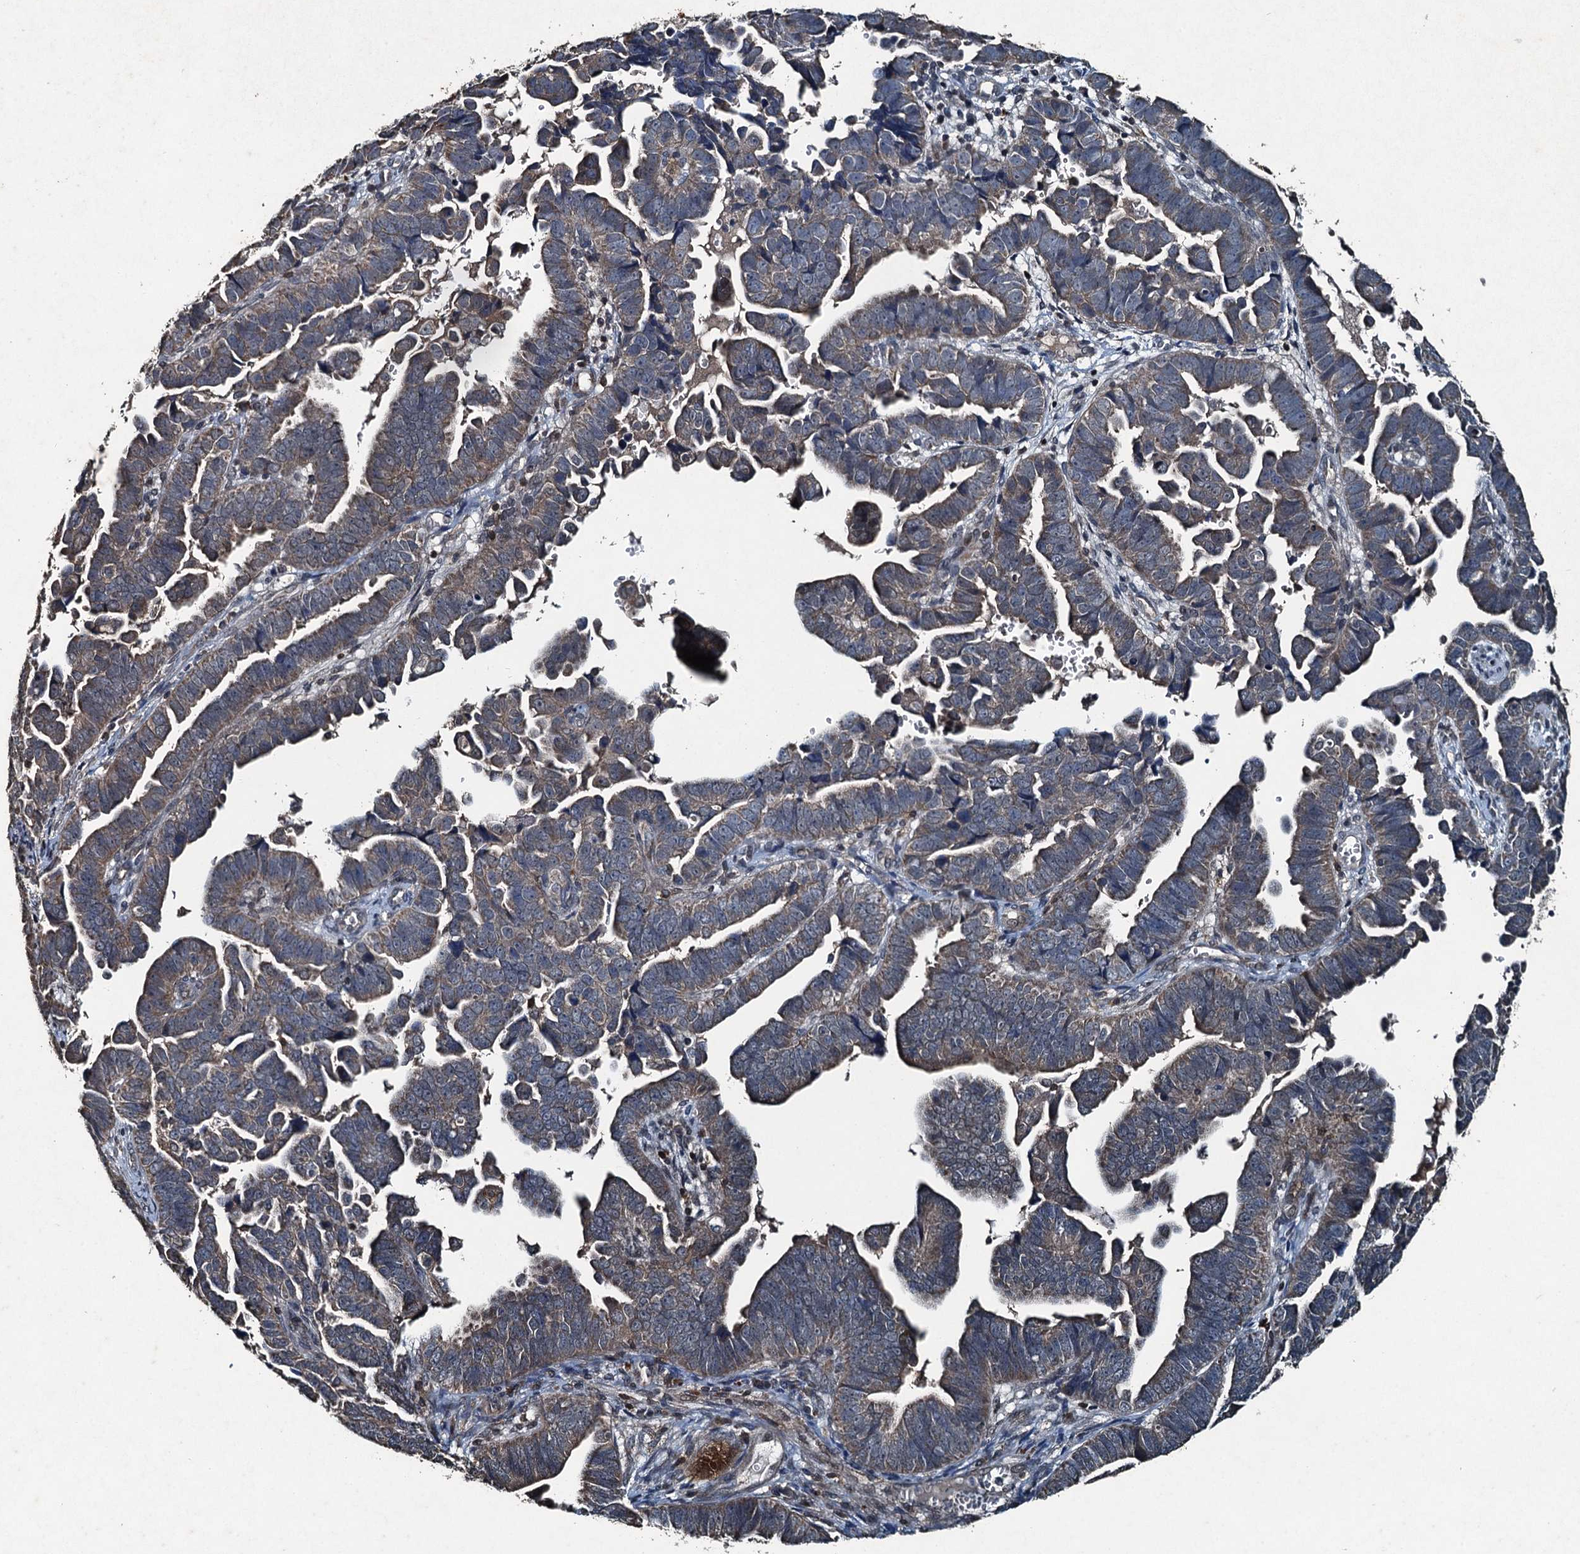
{"staining": {"intensity": "weak", "quantity": "25%-75%", "location": "cytoplasmic/membranous"}, "tissue": "endometrial cancer", "cell_type": "Tumor cells", "image_type": "cancer", "snomed": [{"axis": "morphology", "description": "Adenocarcinoma, NOS"}, {"axis": "topography", "description": "Endometrium"}], "caption": "A brown stain shows weak cytoplasmic/membranous expression of a protein in adenocarcinoma (endometrial) tumor cells. Immunohistochemistry stains the protein of interest in brown and the nuclei are stained blue.", "gene": "TCTN1", "patient": {"sex": "female", "age": 75}}